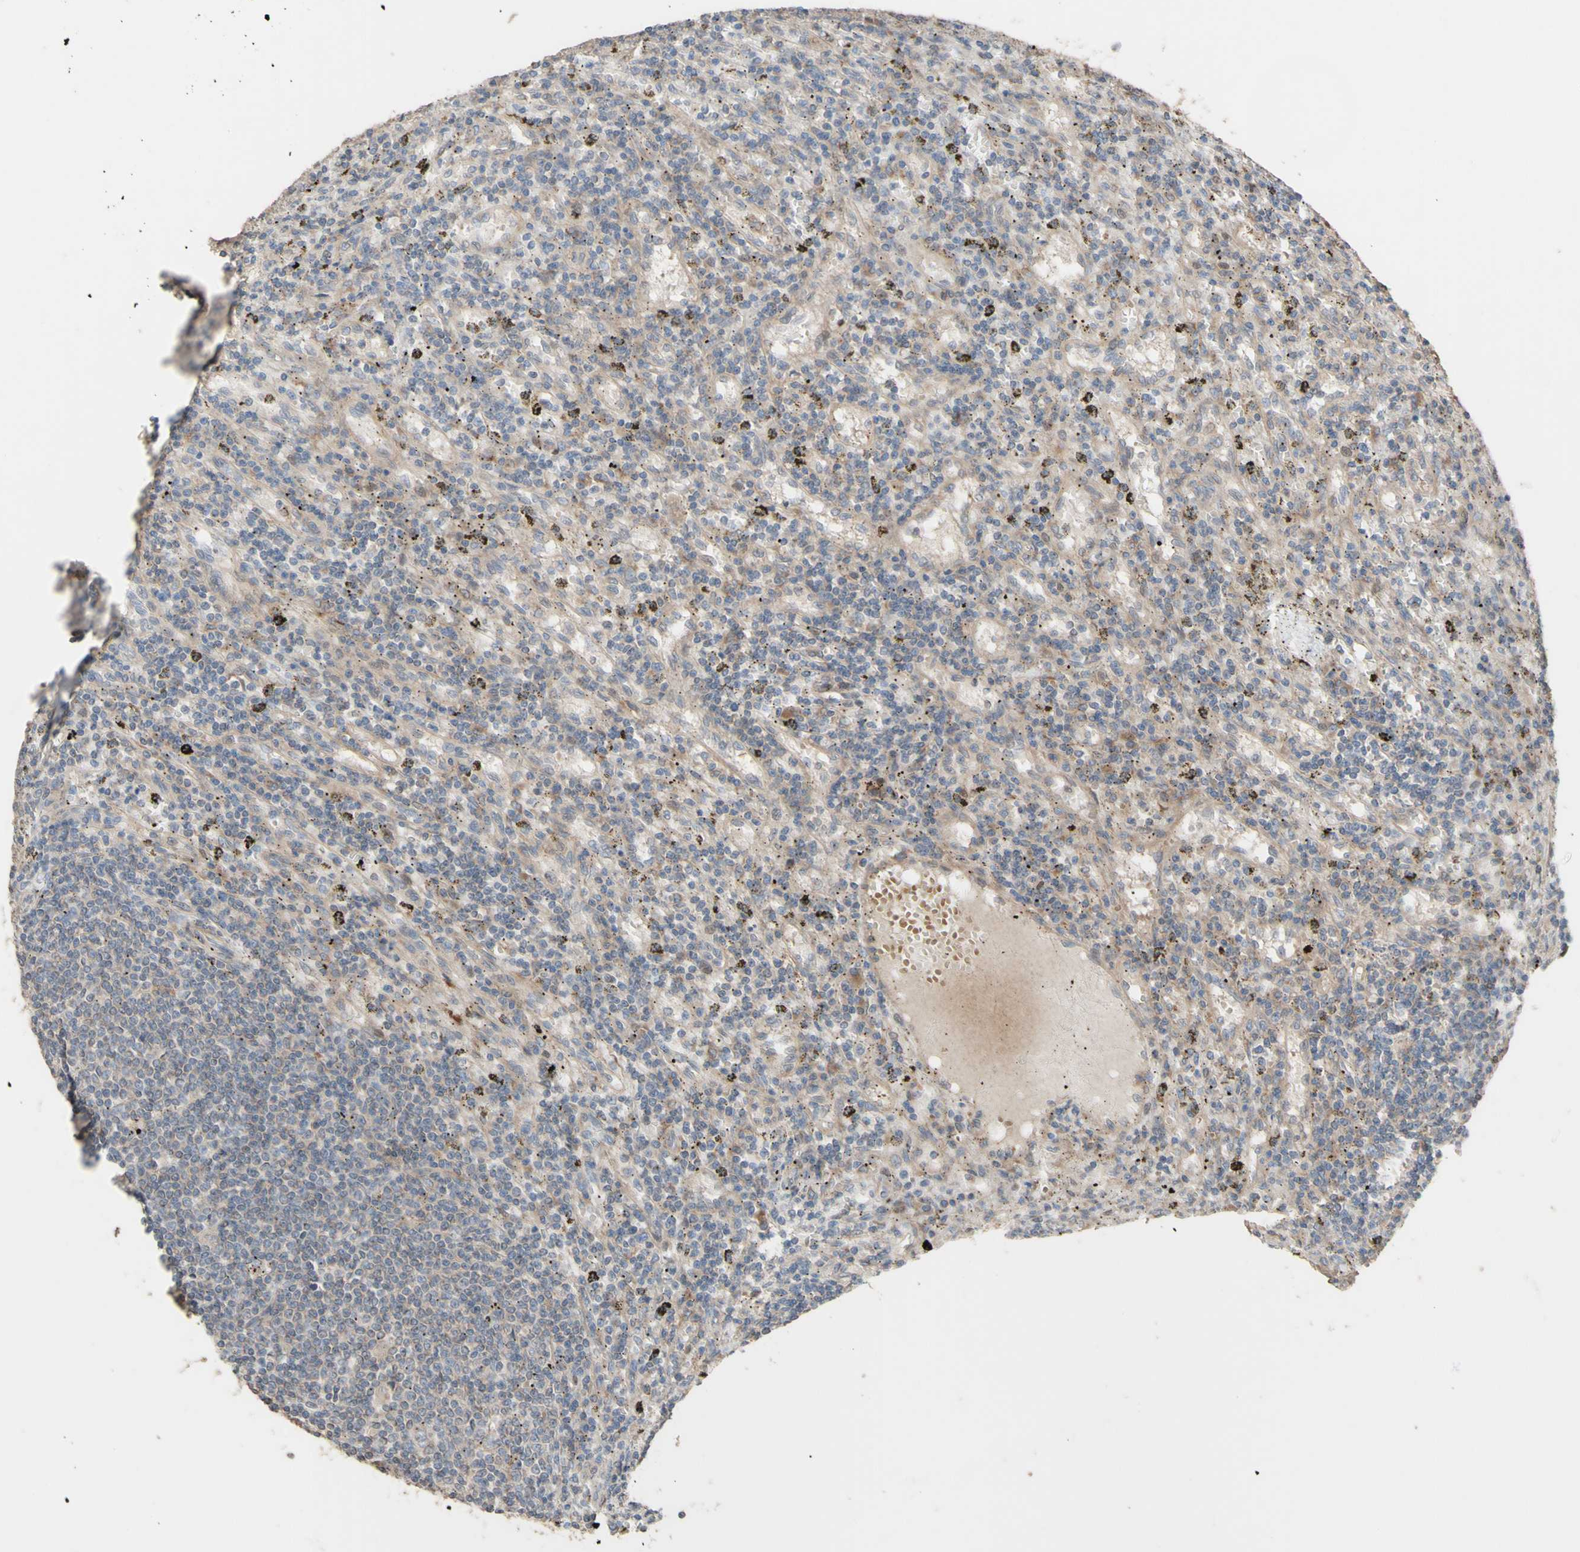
{"staining": {"intensity": "weak", "quantity": "<25%", "location": "cytoplasmic/membranous"}, "tissue": "lymphoma", "cell_type": "Tumor cells", "image_type": "cancer", "snomed": [{"axis": "morphology", "description": "Malignant lymphoma, non-Hodgkin's type, Low grade"}, {"axis": "topography", "description": "Spleen"}], "caption": "This is a photomicrograph of immunohistochemistry staining of lymphoma, which shows no staining in tumor cells.", "gene": "NECTIN3", "patient": {"sex": "male", "age": 76}}